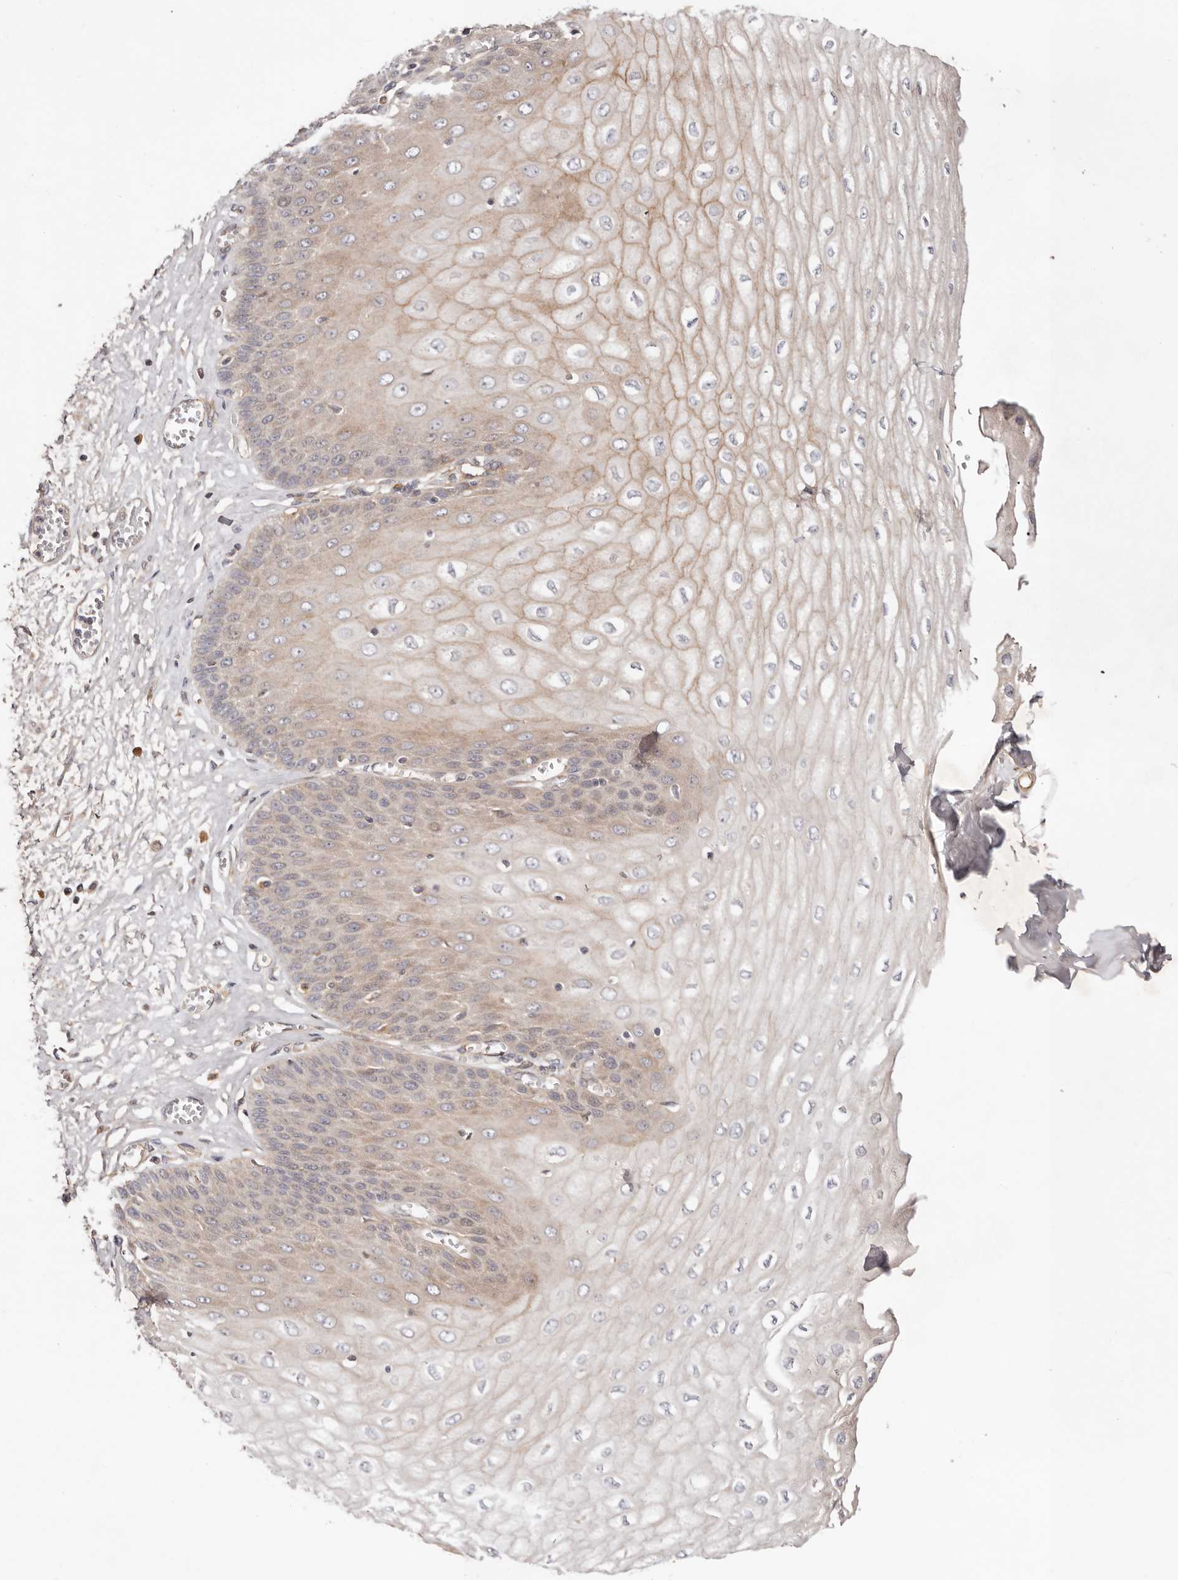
{"staining": {"intensity": "moderate", "quantity": ">75%", "location": "cytoplasmic/membranous"}, "tissue": "esophagus", "cell_type": "Squamous epithelial cells", "image_type": "normal", "snomed": [{"axis": "morphology", "description": "Normal tissue, NOS"}, {"axis": "topography", "description": "Esophagus"}], "caption": "Human esophagus stained for a protein (brown) shows moderate cytoplasmic/membranous positive staining in approximately >75% of squamous epithelial cells.", "gene": "MACF1", "patient": {"sex": "male", "age": 60}}